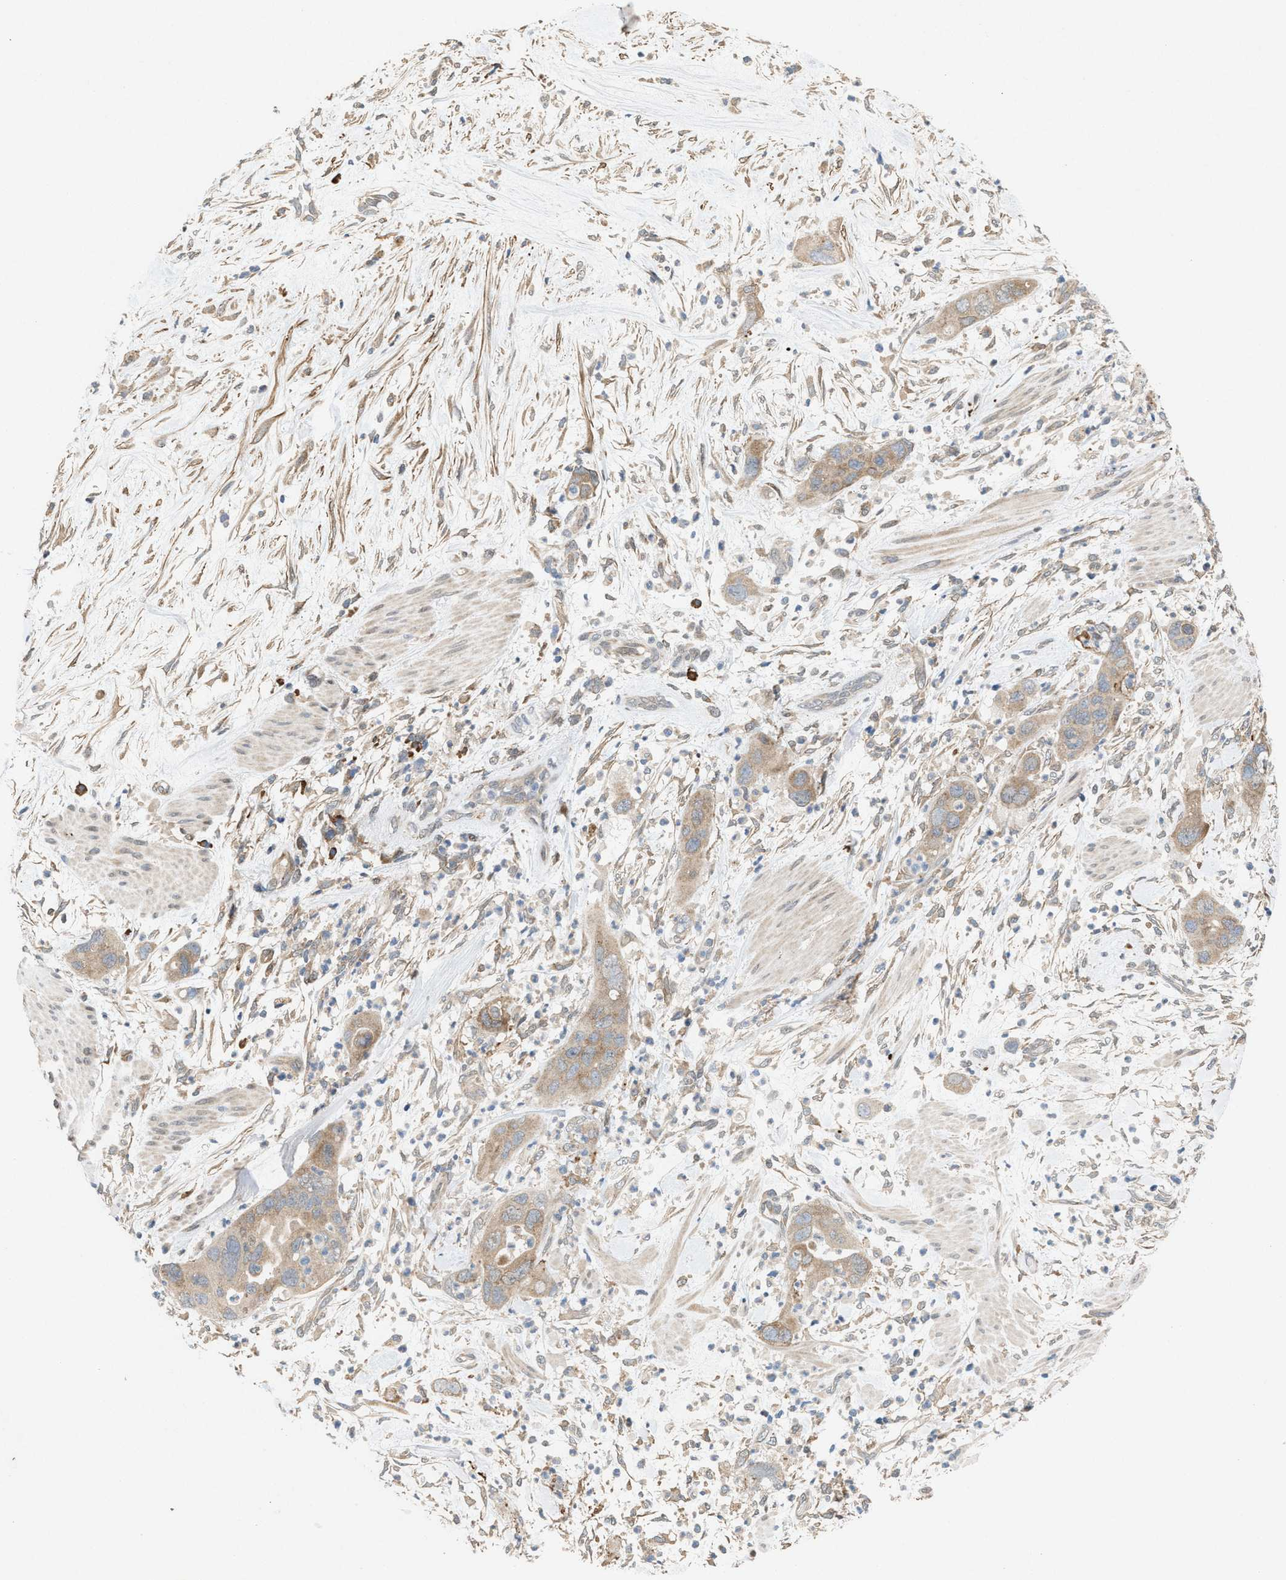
{"staining": {"intensity": "weak", "quantity": ">75%", "location": "cytoplasmic/membranous"}, "tissue": "pancreatic cancer", "cell_type": "Tumor cells", "image_type": "cancer", "snomed": [{"axis": "morphology", "description": "Adenocarcinoma, NOS"}, {"axis": "topography", "description": "Pancreas"}], "caption": "Protein staining of pancreatic adenocarcinoma tissue shows weak cytoplasmic/membranous expression in approximately >75% of tumor cells.", "gene": "MFSD6", "patient": {"sex": "female", "age": 71}}